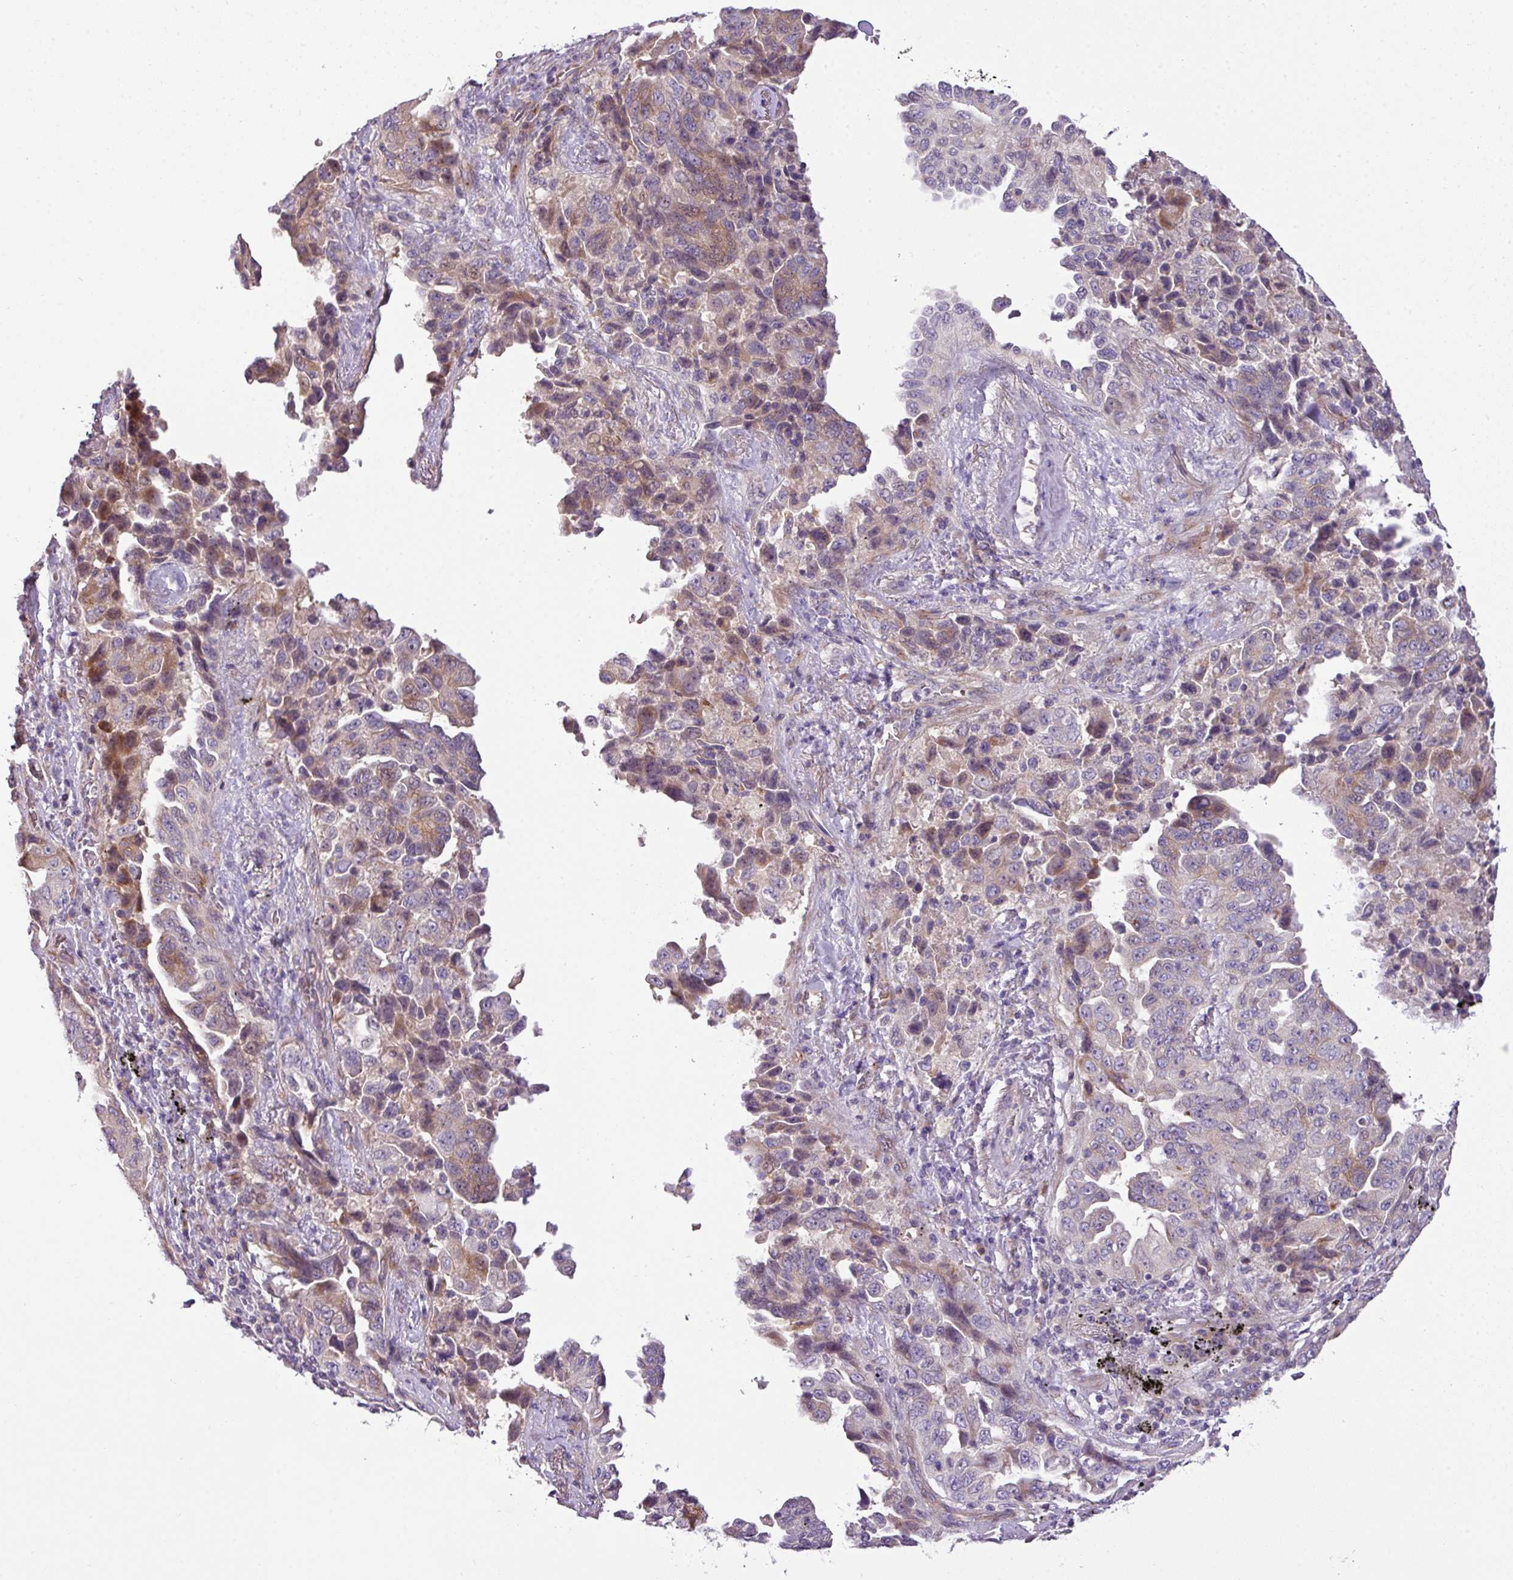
{"staining": {"intensity": "moderate", "quantity": "<25%", "location": "cytoplasmic/membranous"}, "tissue": "lung cancer", "cell_type": "Tumor cells", "image_type": "cancer", "snomed": [{"axis": "morphology", "description": "Adenocarcinoma, NOS"}, {"axis": "topography", "description": "Lung"}], "caption": "A low amount of moderate cytoplasmic/membranous positivity is present in approximately <25% of tumor cells in lung adenocarcinoma tissue.", "gene": "PIK3R5", "patient": {"sex": "female", "age": 51}}